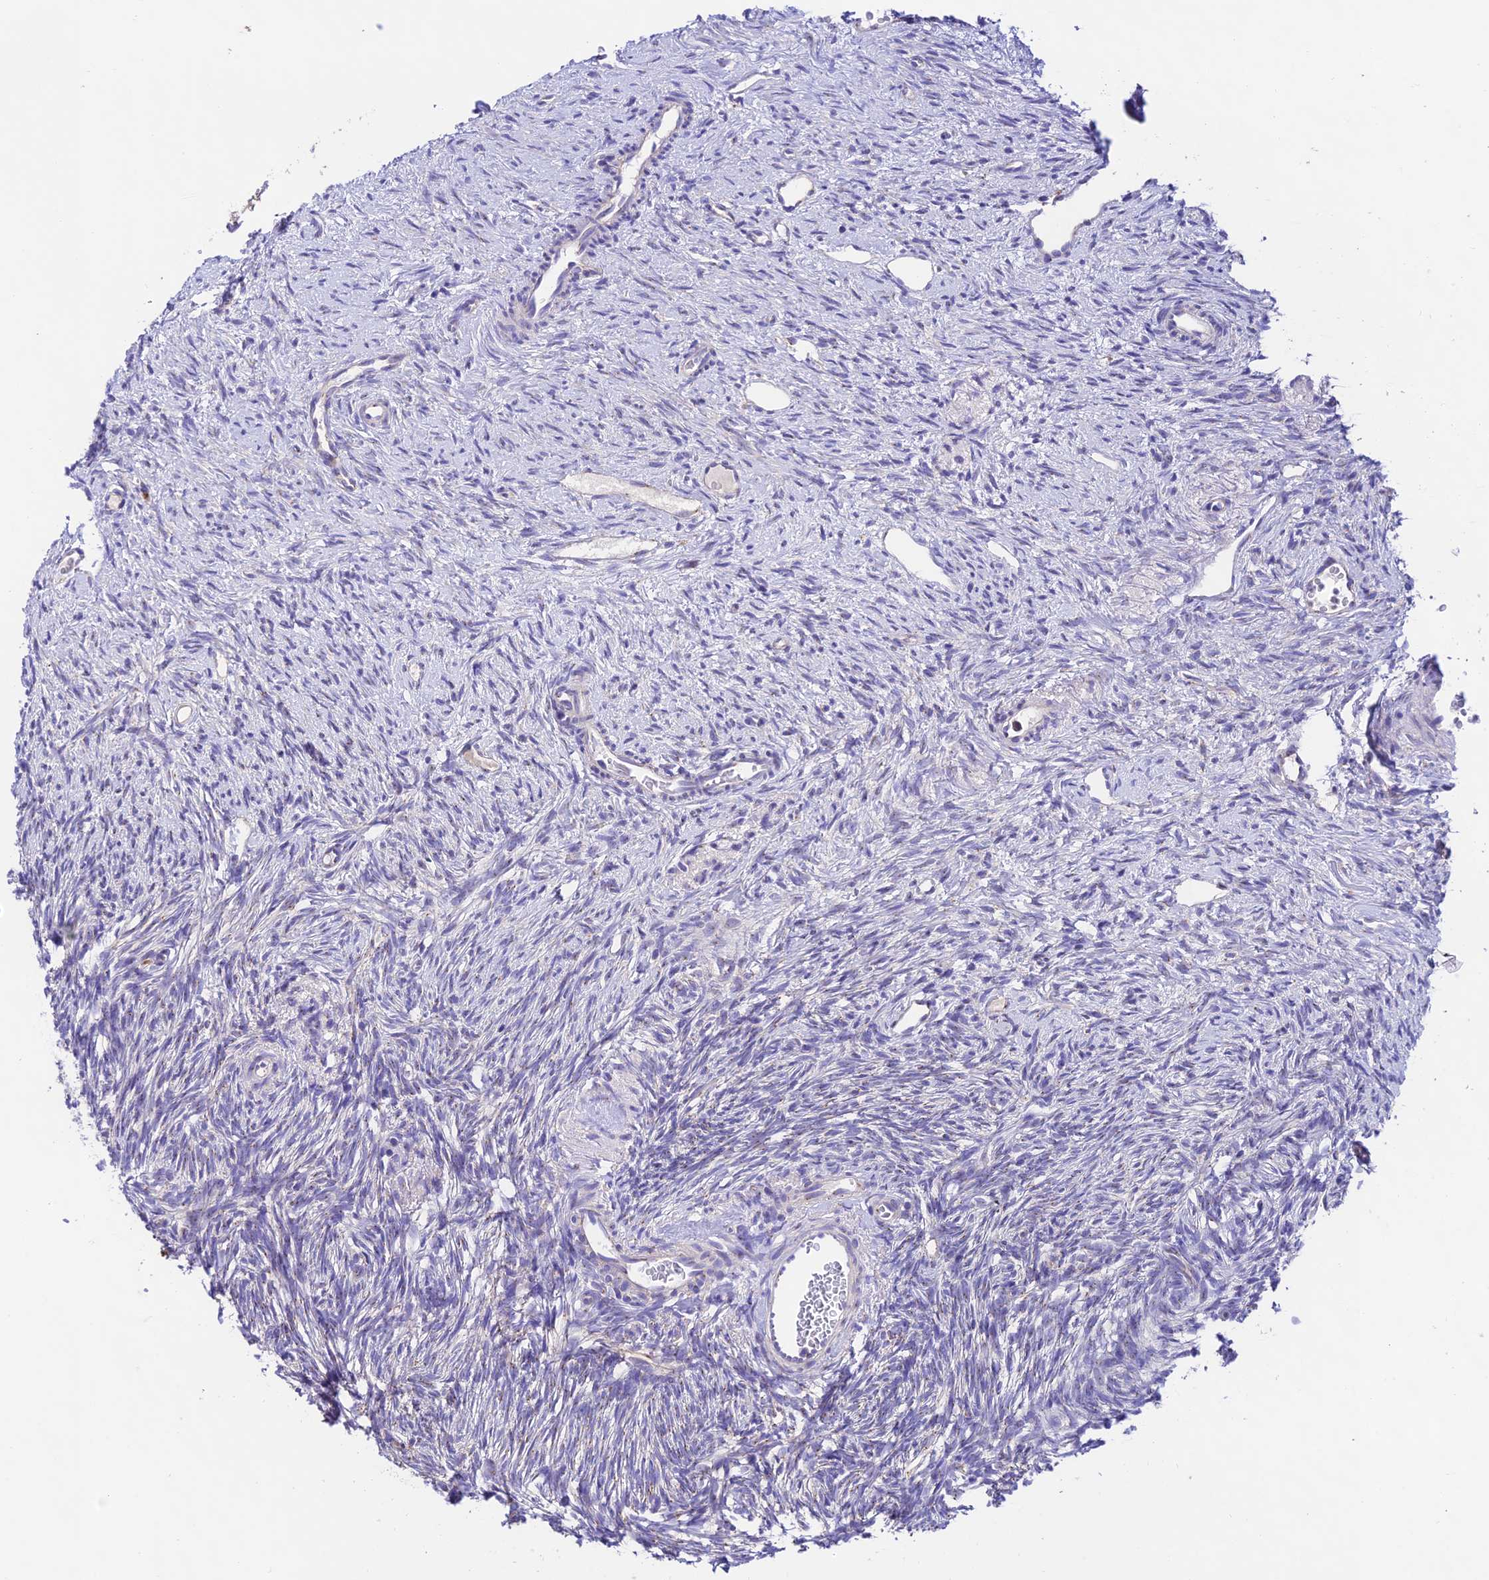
{"staining": {"intensity": "negative", "quantity": "none", "location": "none"}, "tissue": "ovary", "cell_type": "Ovarian stroma cells", "image_type": "normal", "snomed": [{"axis": "morphology", "description": "Normal tissue, NOS"}, {"axis": "topography", "description": "Ovary"}], "caption": "Immunohistochemistry (IHC) histopathology image of normal ovary: human ovary stained with DAB (3,3'-diaminobenzidine) exhibits no significant protein staining in ovarian stroma cells. Brightfield microscopy of IHC stained with DAB (brown) and hematoxylin (blue), captured at high magnification.", "gene": "LACTB2", "patient": {"sex": "female", "age": 51}}